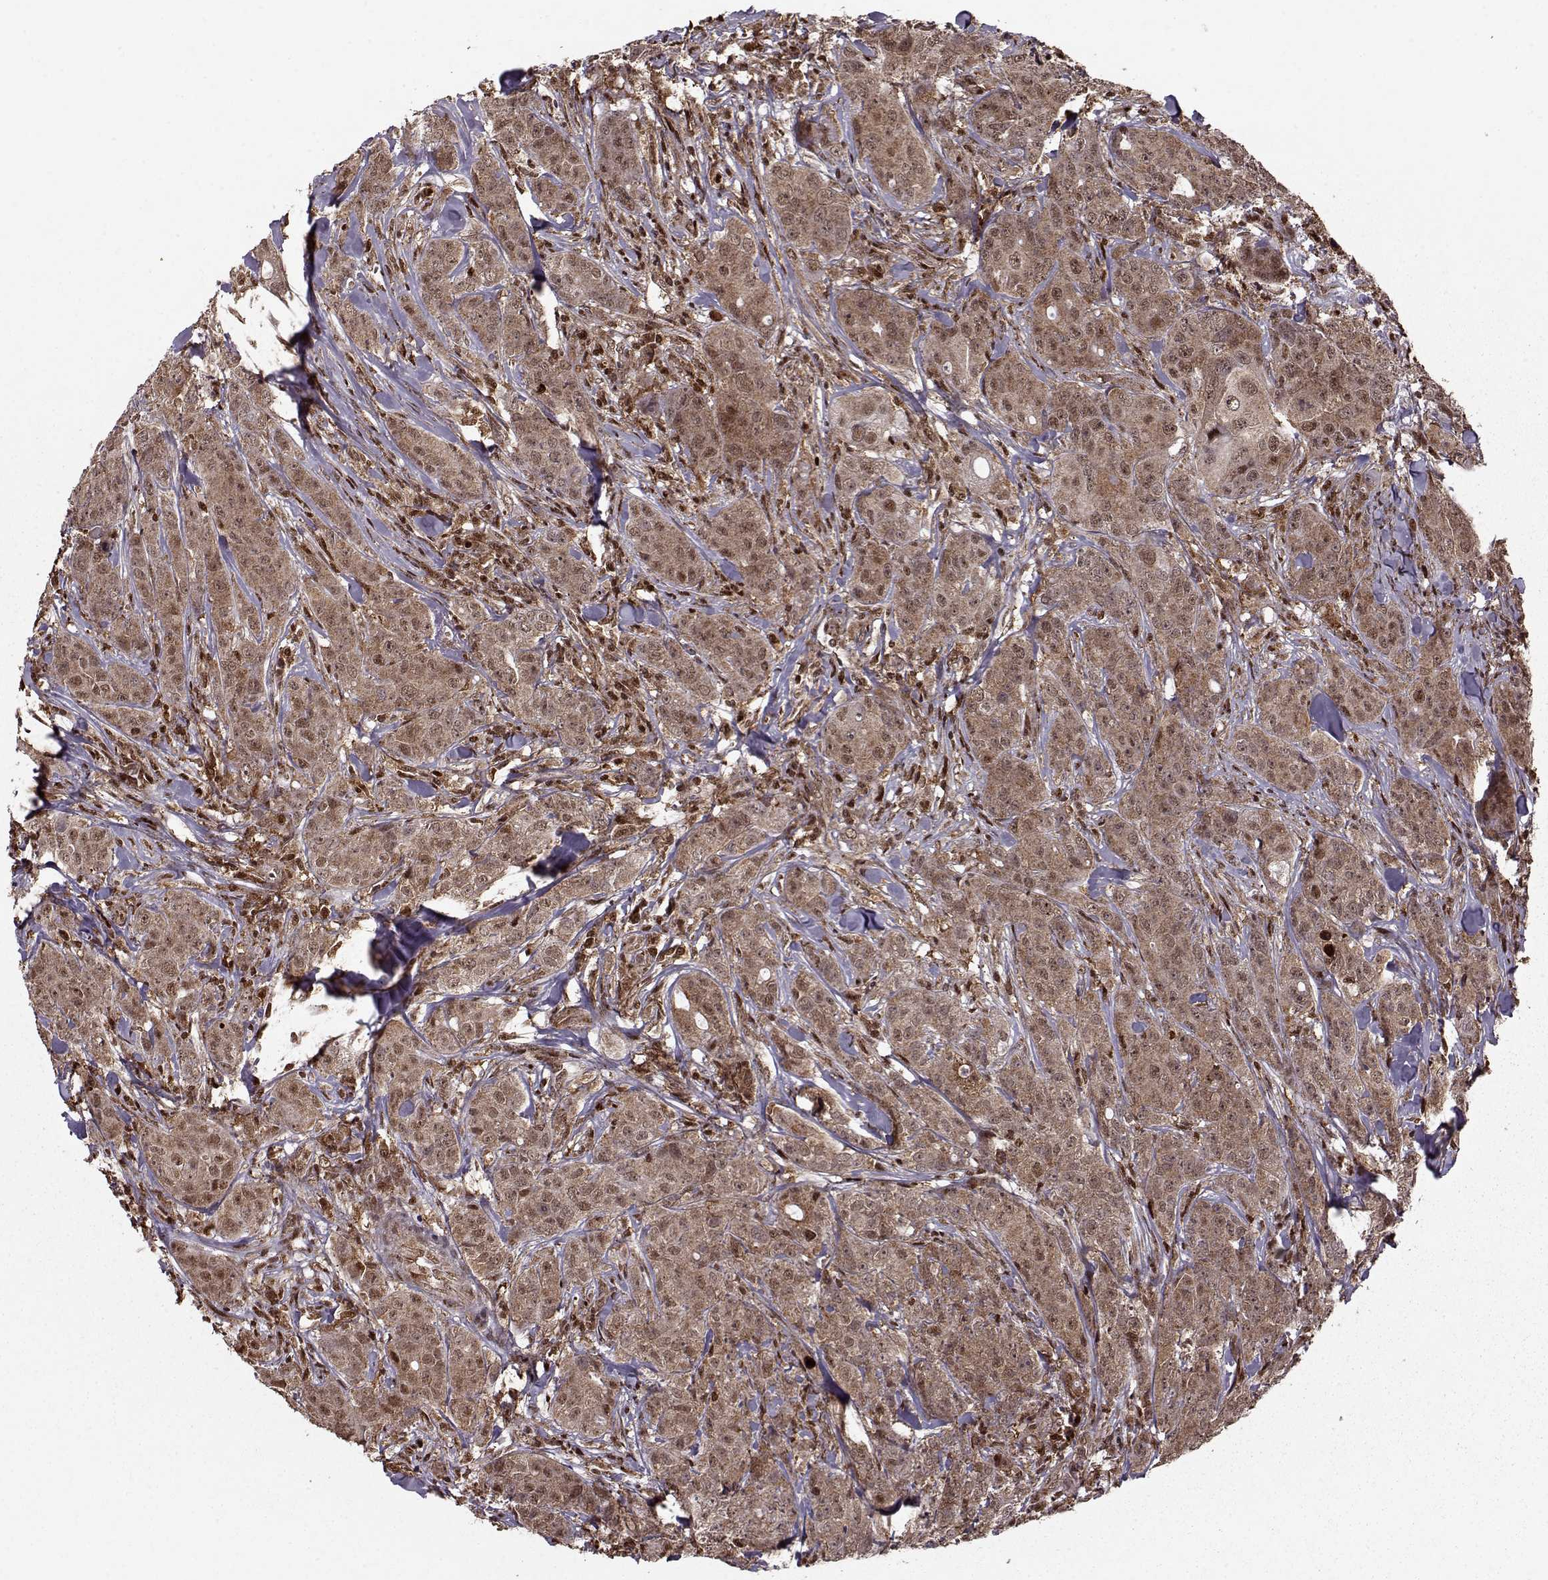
{"staining": {"intensity": "moderate", "quantity": ">75%", "location": "cytoplasmic/membranous,nuclear"}, "tissue": "breast cancer", "cell_type": "Tumor cells", "image_type": "cancer", "snomed": [{"axis": "morphology", "description": "Duct carcinoma"}, {"axis": "topography", "description": "Breast"}], "caption": "Breast cancer was stained to show a protein in brown. There is medium levels of moderate cytoplasmic/membranous and nuclear positivity in approximately >75% of tumor cells.", "gene": "PSMA7", "patient": {"sex": "female", "age": 43}}